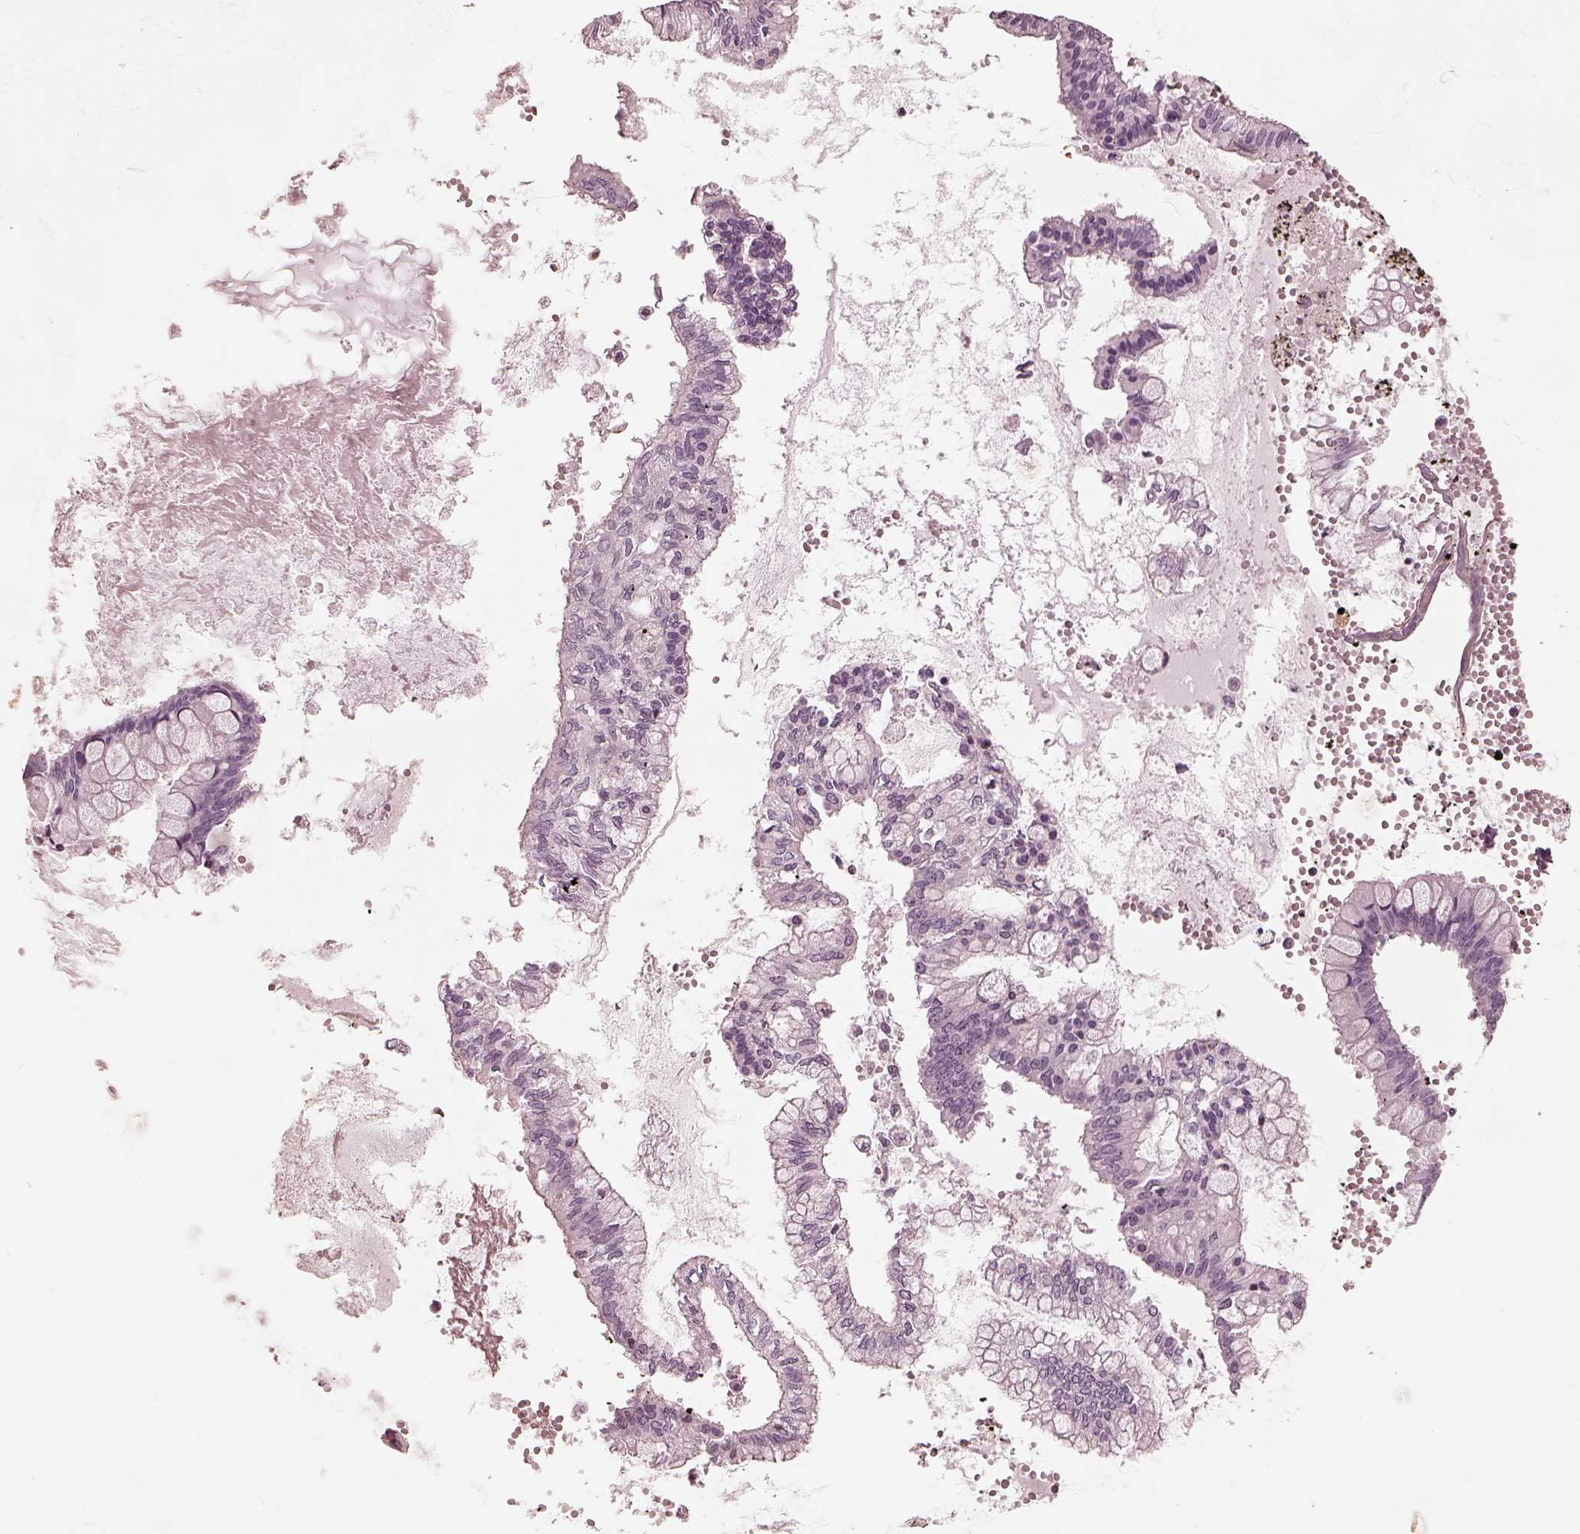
{"staining": {"intensity": "negative", "quantity": "none", "location": "none"}, "tissue": "ovarian cancer", "cell_type": "Tumor cells", "image_type": "cancer", "snomed": [{"axis": "morphology", "description": "Cystadenocarcinoma, mucinous, NOS"}, {"axis": "topography", "description": "Ovary"}], "caption": "Immunohistochemical staining of human ovarian cancer (mucinous cystadenocarcinoma) displays no significant staining in tumor cells. The staining is performed using DAB brown chromogen with nuclei counter-stained in using hematoxylin.", "gene": "ADRB3", "patient": {"sex": "female", "age": 67}}